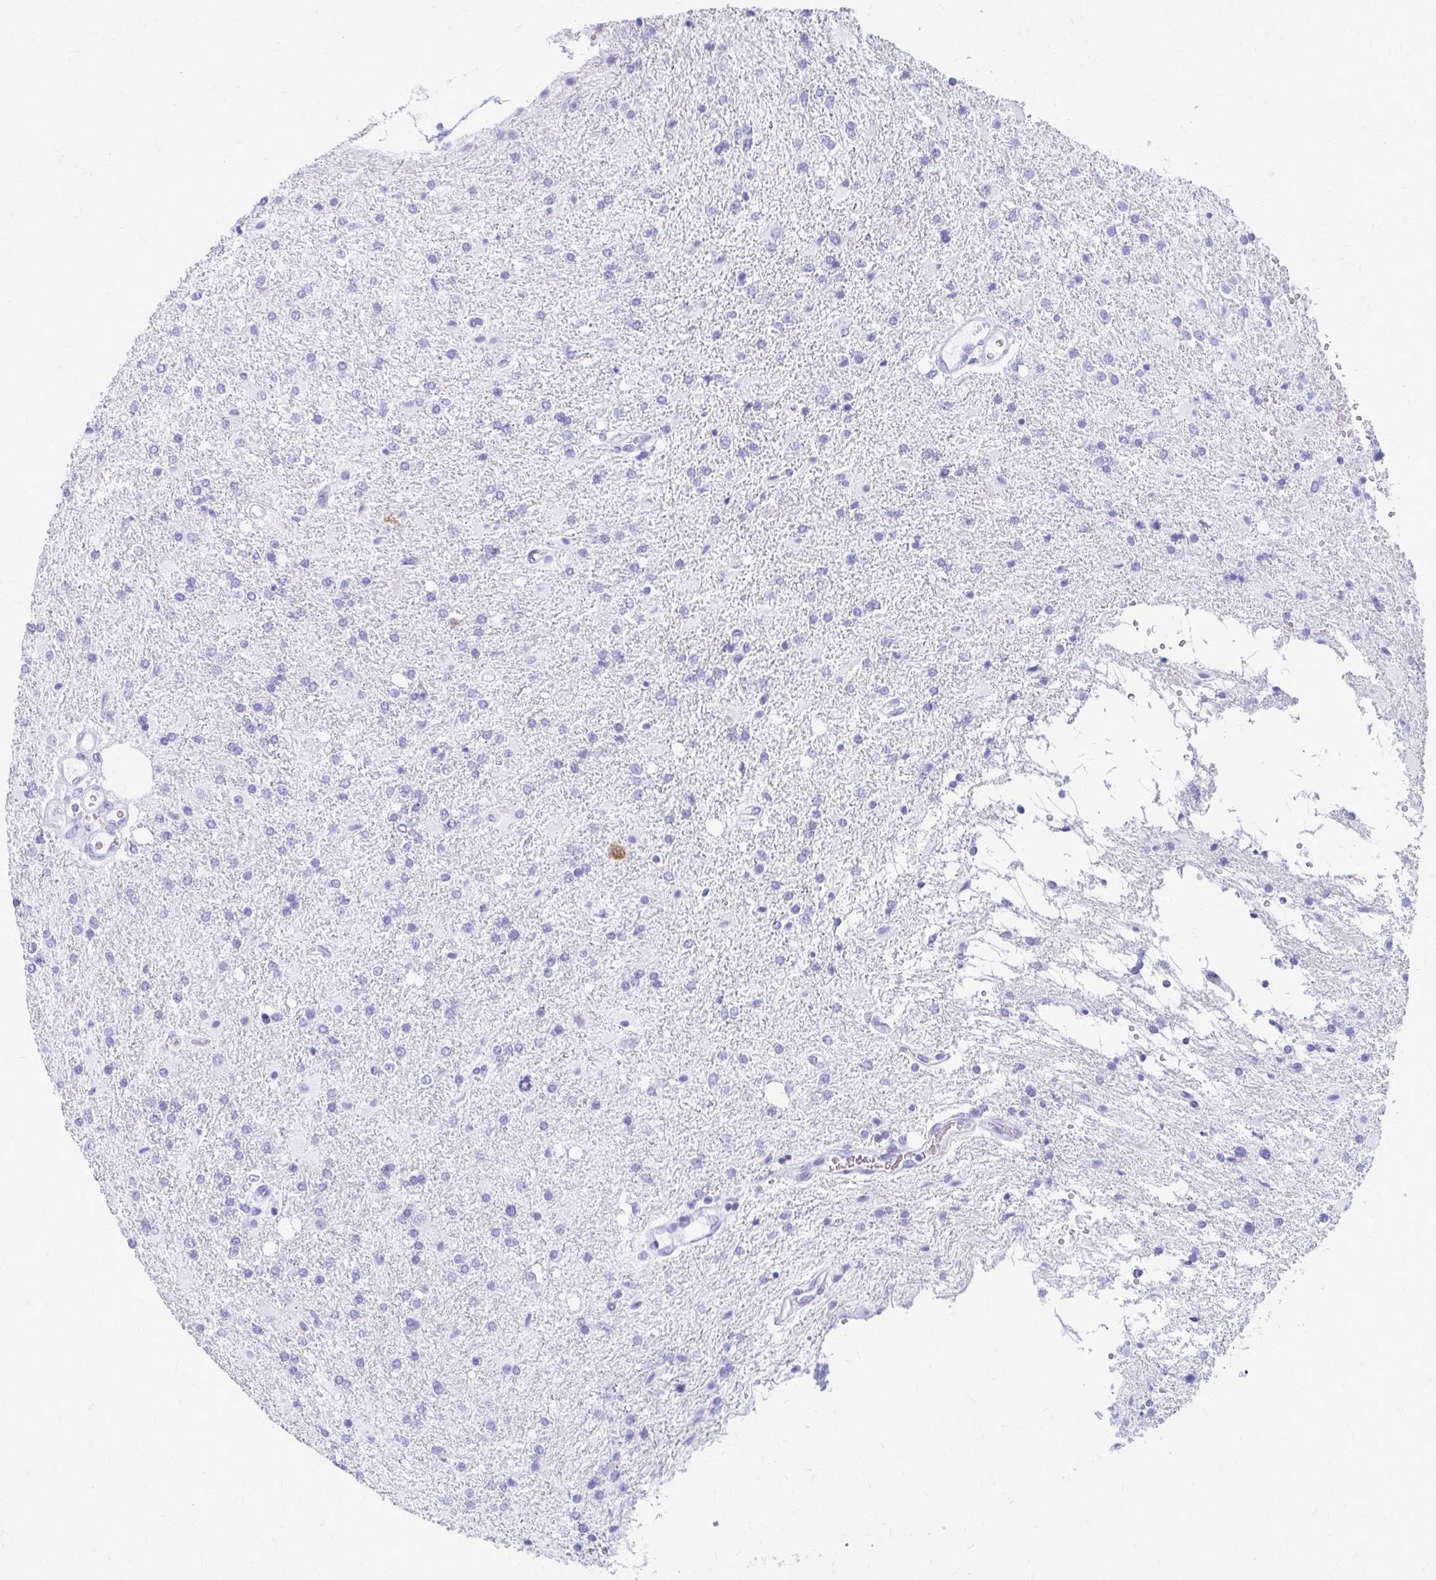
{"staining": {"intensity": "negative", "quantity": "none", "location": "none"}, "tissue": "glioma", "cell_type": "Tumor cells", "image_type": "cancer", "snomed": [{"axis": "morphology", "description": "Glioma, malignant, High grade"}, {"axis": "topography", "description": "Brain"}], "caption": "Immunohistochemistry (IHC) photomicrograph of human glioma stained for a protein (brown), which displays no positivity in tumor cells.", "gene": "CELF5", "patient": {"sex": "male", "age": 56}}